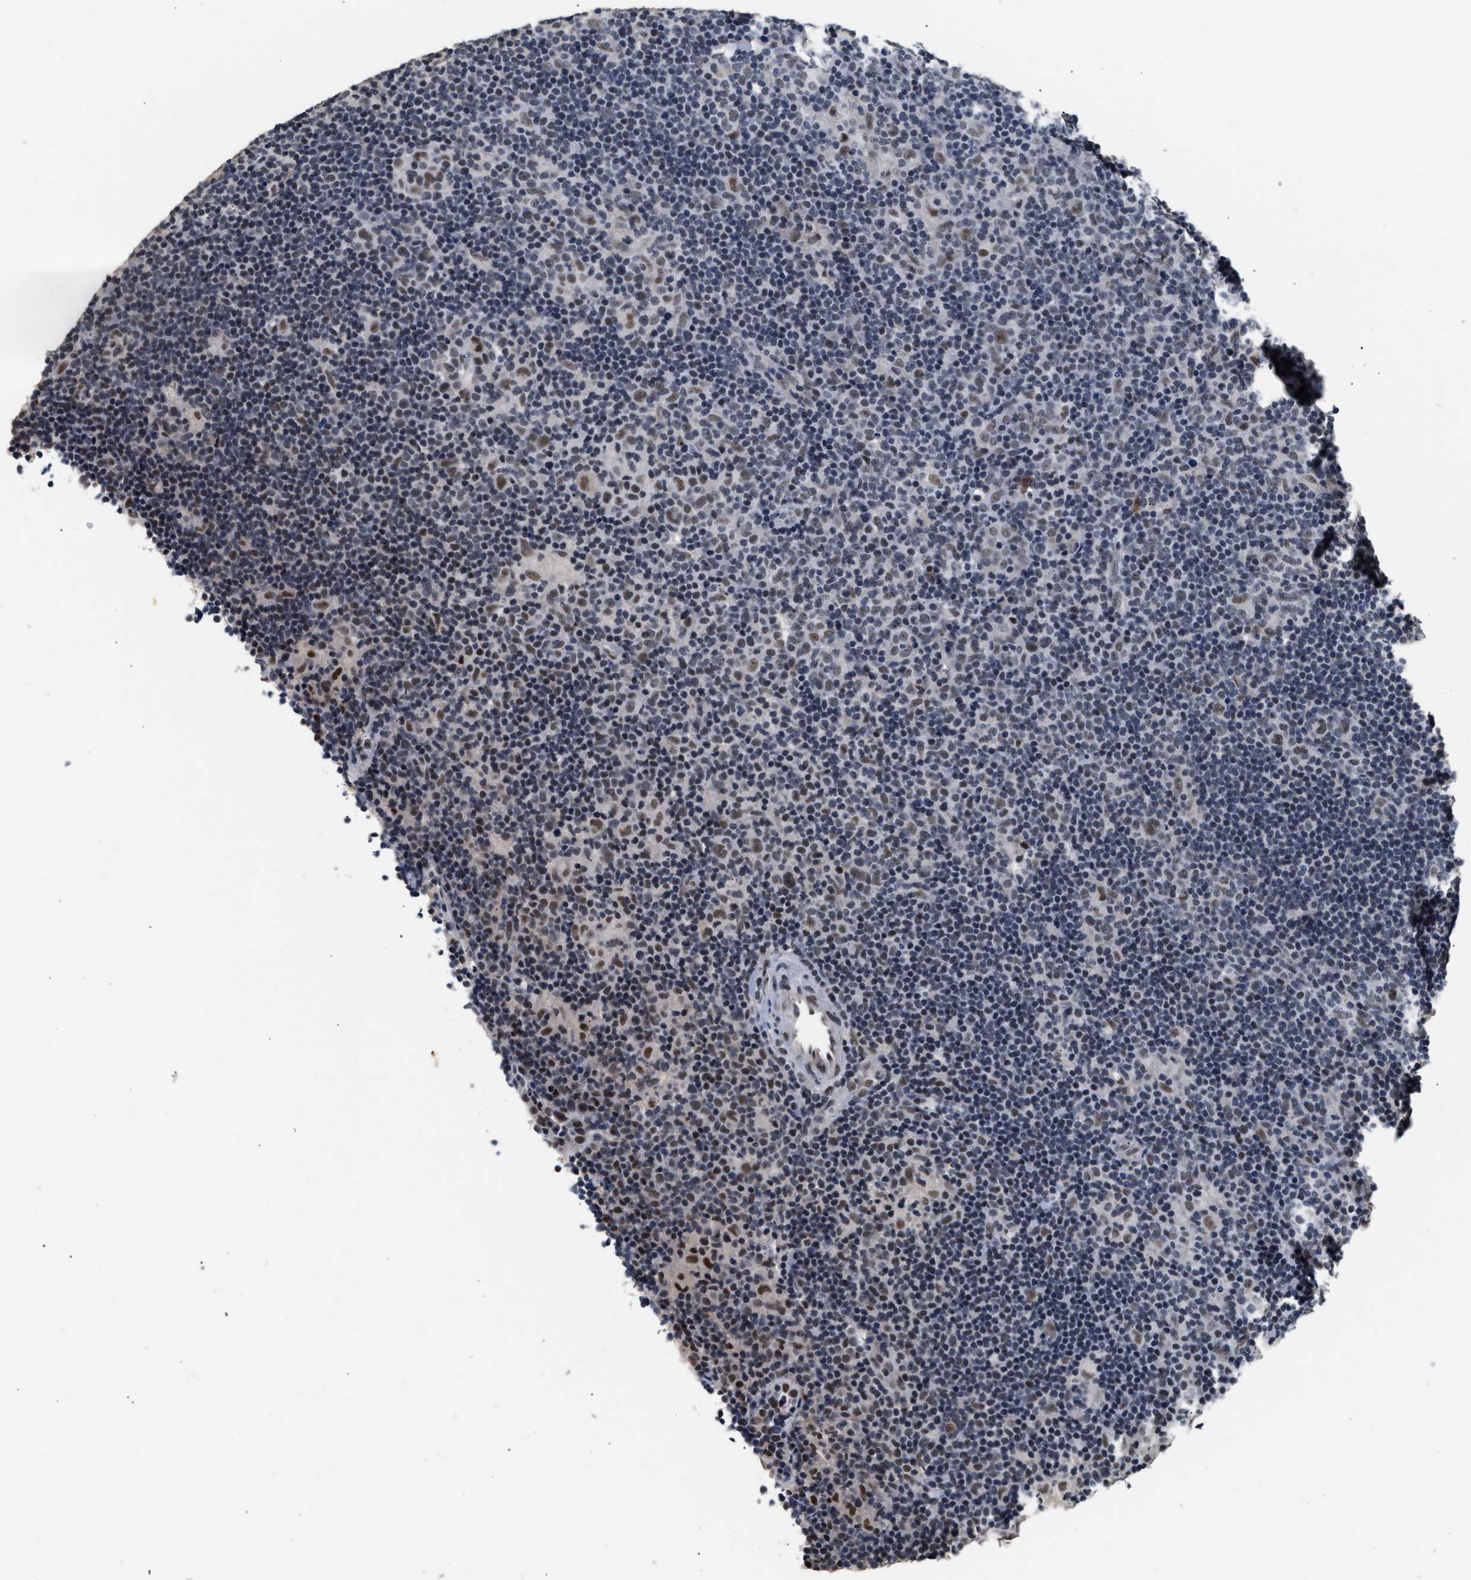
{"staining": {"intensity": "weak", "quantity": "25%-75%", "location": "nuclear"}, "tissue": "lymphoma", "cell_type": "Tumor cells", "image_type": "cancer", "snomed": [{"axis": "morphology", "description": "Hodgkin's disease, NOS"}, {"axis": "topography", "description": "Lymph node"}], "caption": "An image of human lymphoma stained for a protein reveals weak nuclear brown staining in tumor cells. Using DAB (brown) and hematoxylin (blue) stains, captured at high magnification using brightfield microscopy.", "gene": "THOC1", "patient": {"sex": "female", "age": 57}}